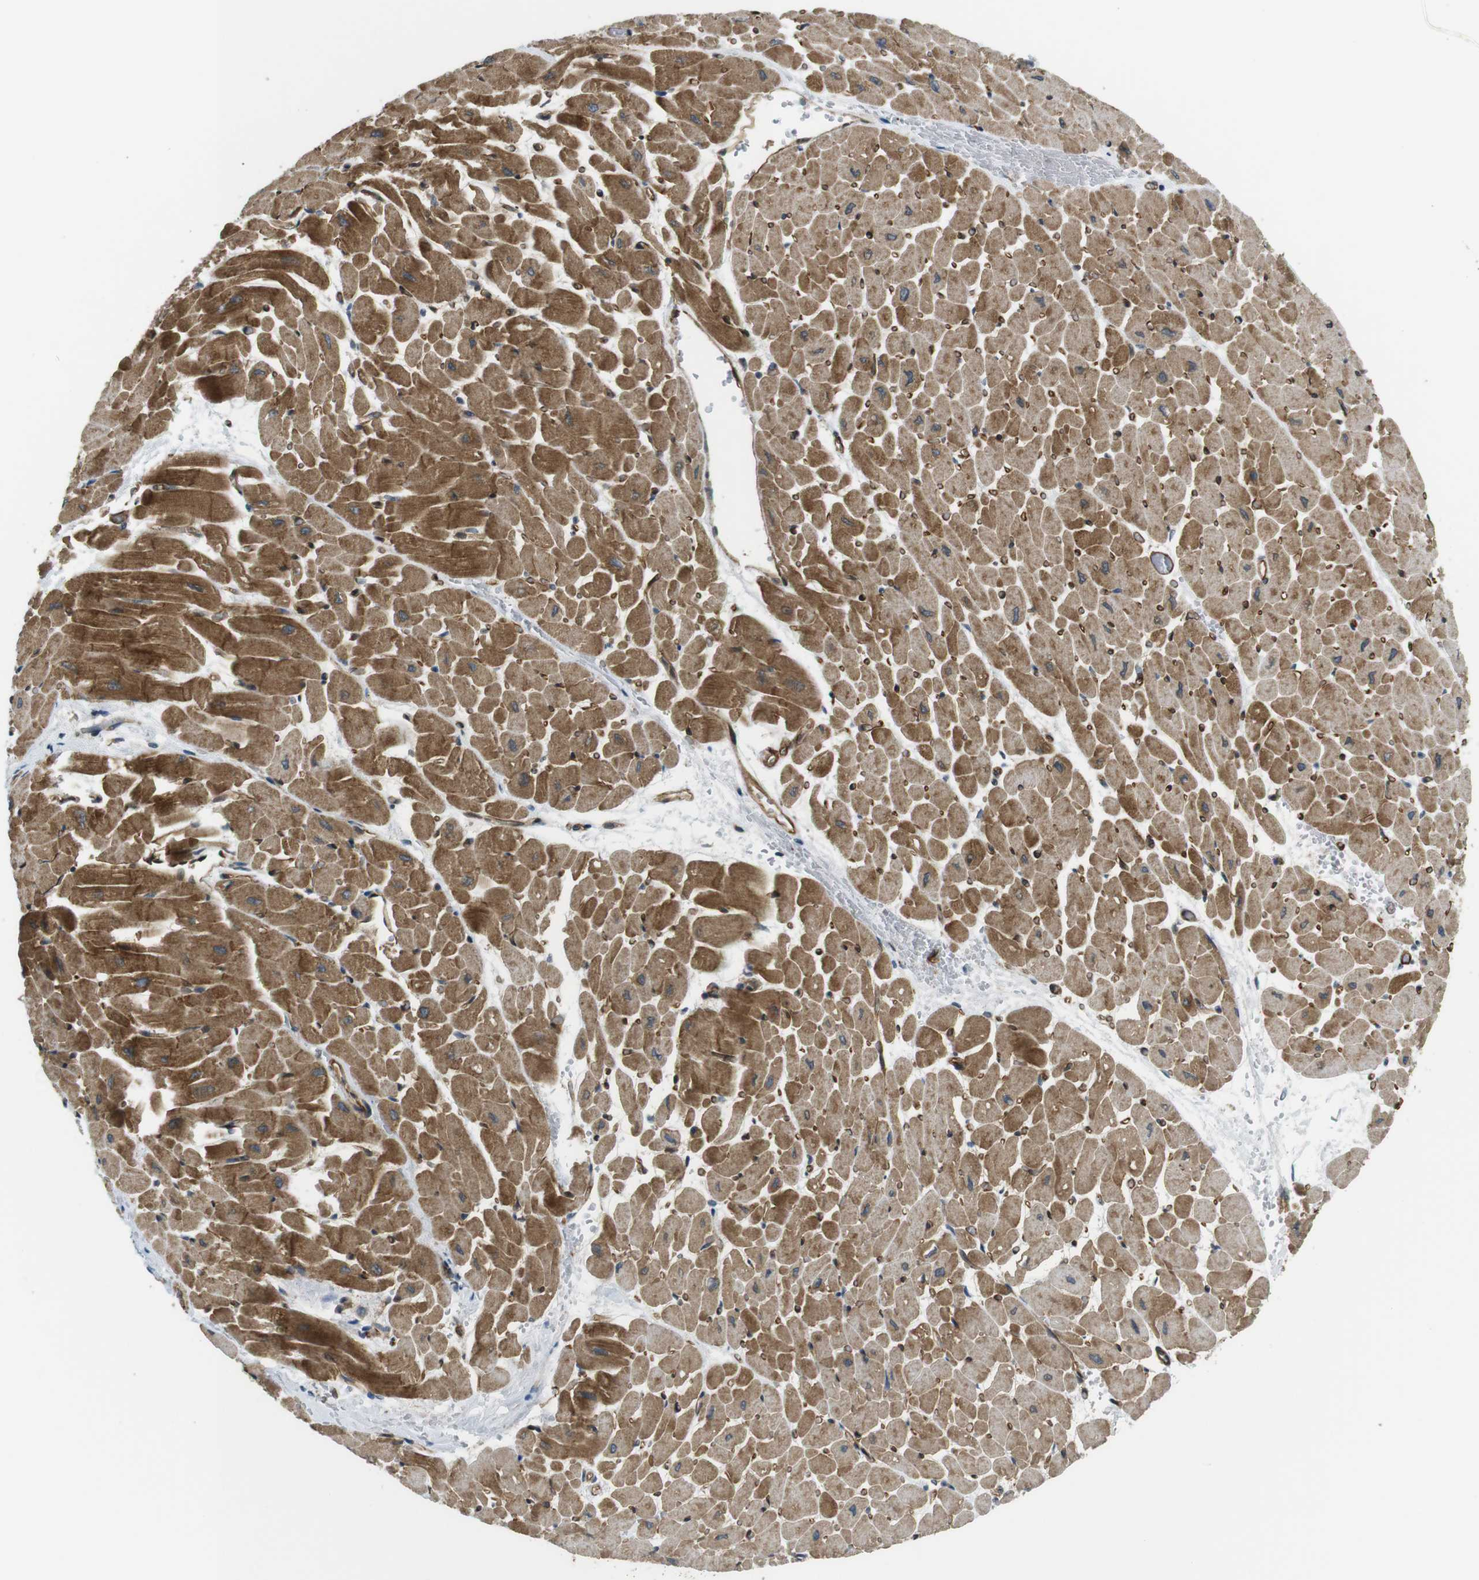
{"staining": {"intensity": "strong", "quantity": ">75%", "location": "cytoplasmic/membranous"}, "tissue": "heart muscle", "cell_type": "Cardiomyocytes", "image_type": "normal", "snomed": [{"axis": "morphology", "description": "Normal tissue, NOS"}, {"axis": "topography", "description": "Heart"}], "caption": "Benign heart muscle displays strong cytoplasmic/membranous staining in about >75% of cardiomyocytes, visualized by immunohistochemistry. The protein of interest is stained brown, and the nuclei are stained in blue (DAB IHC with brightfield microscopy, high magnification).", "gene": "TSC1", "patient": {"sex": "male", "age": 45}}